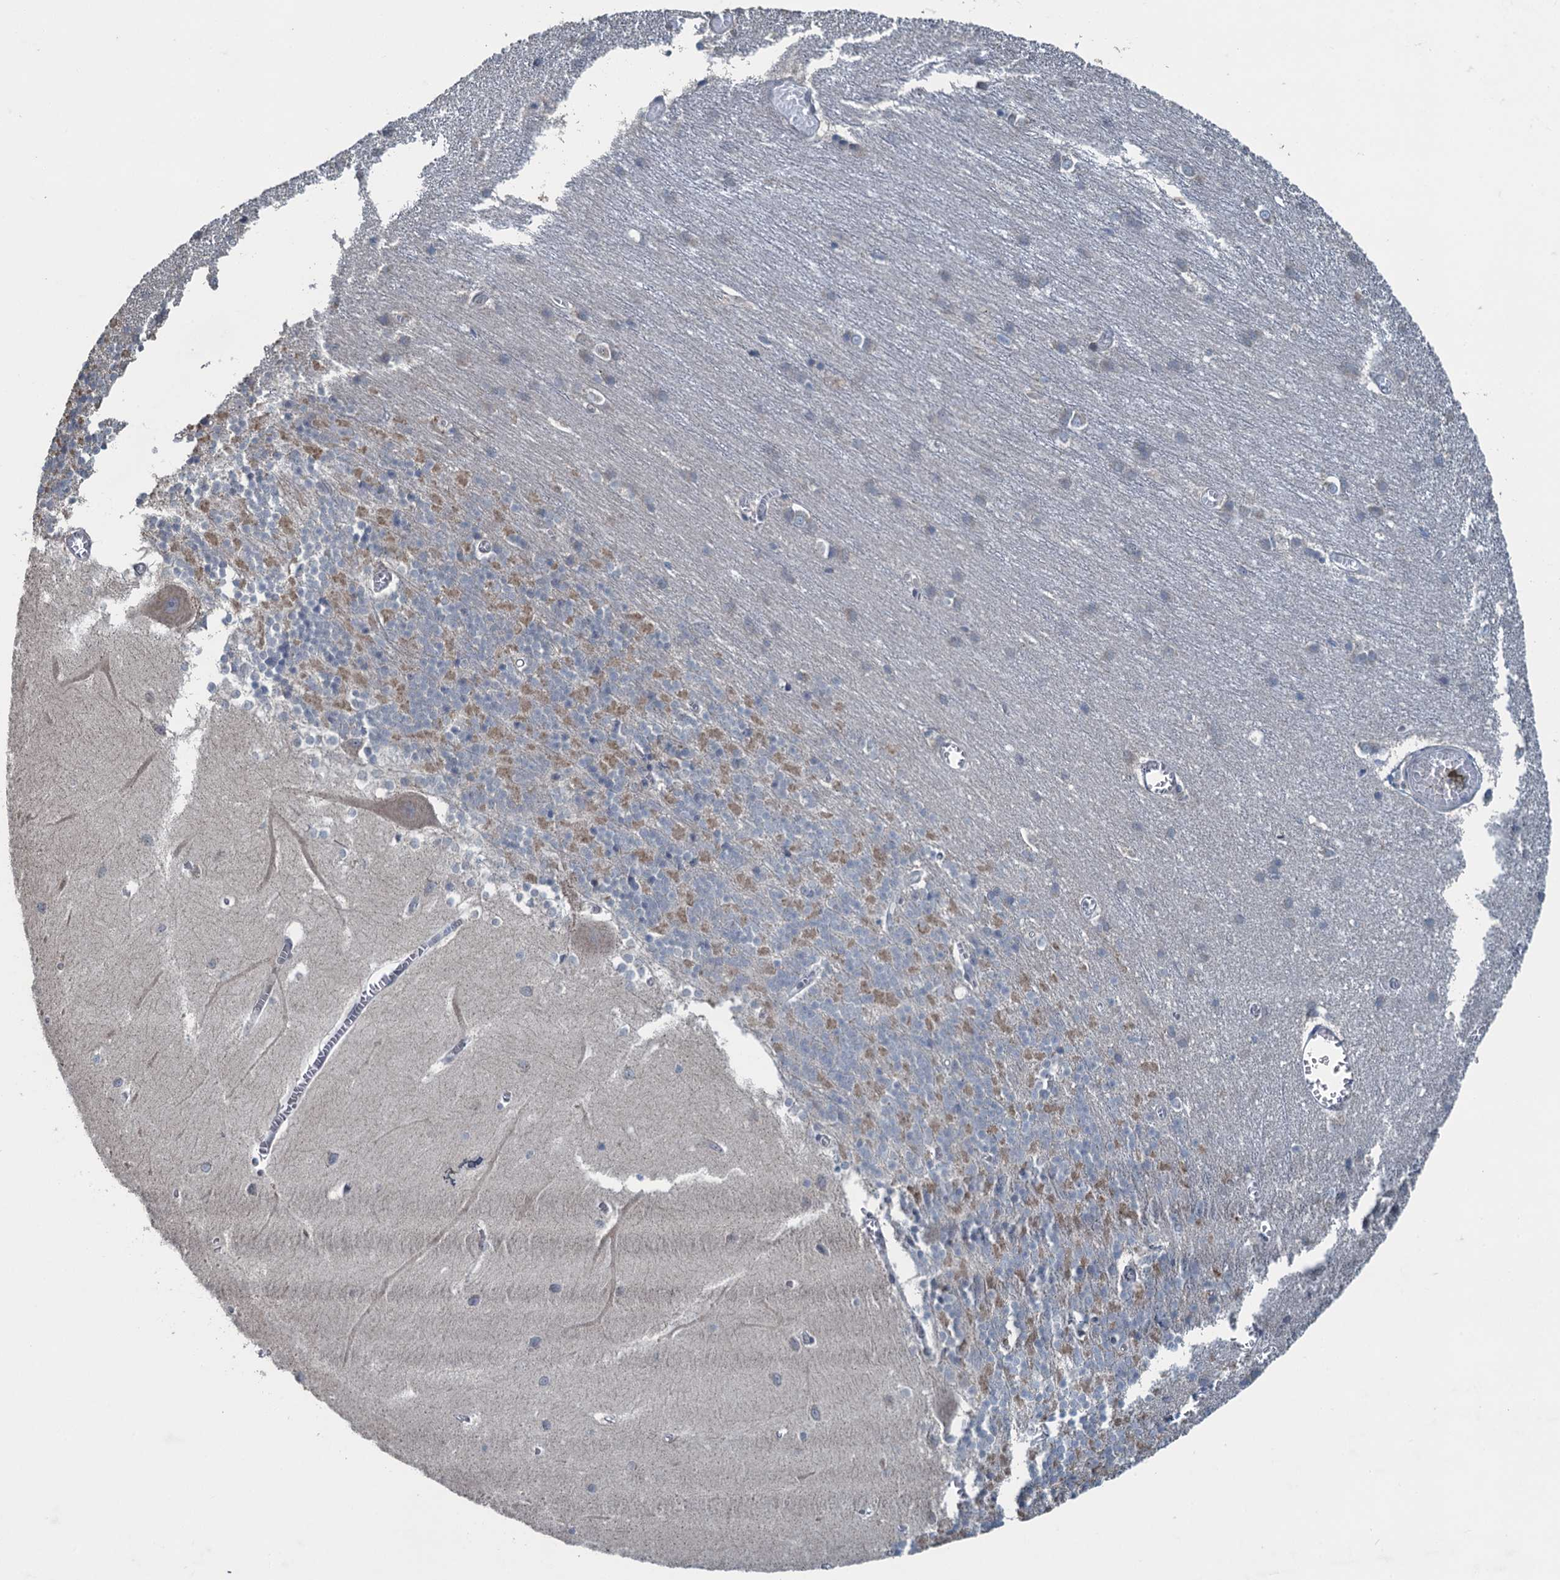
{"staining": {"intensity": "negative", "quantity": "none", "location": "none"}, "tissue": "cerebellum", "cell_type": "Cells in granular layer", "image_type": "normal", "snomed": [{"axis": "morphology", "description": "Normal tissue, NOS"}, {"axis": "topography", "description": "Cerebellum"}], "caption": "Immunohistochemistry photomicrograph of normal human cerebellum stained for a protein (brown), which shows no positivity in cells in granular layer.", "gene": "TEX35", "patient": {"sex": "male", "age": 37}}